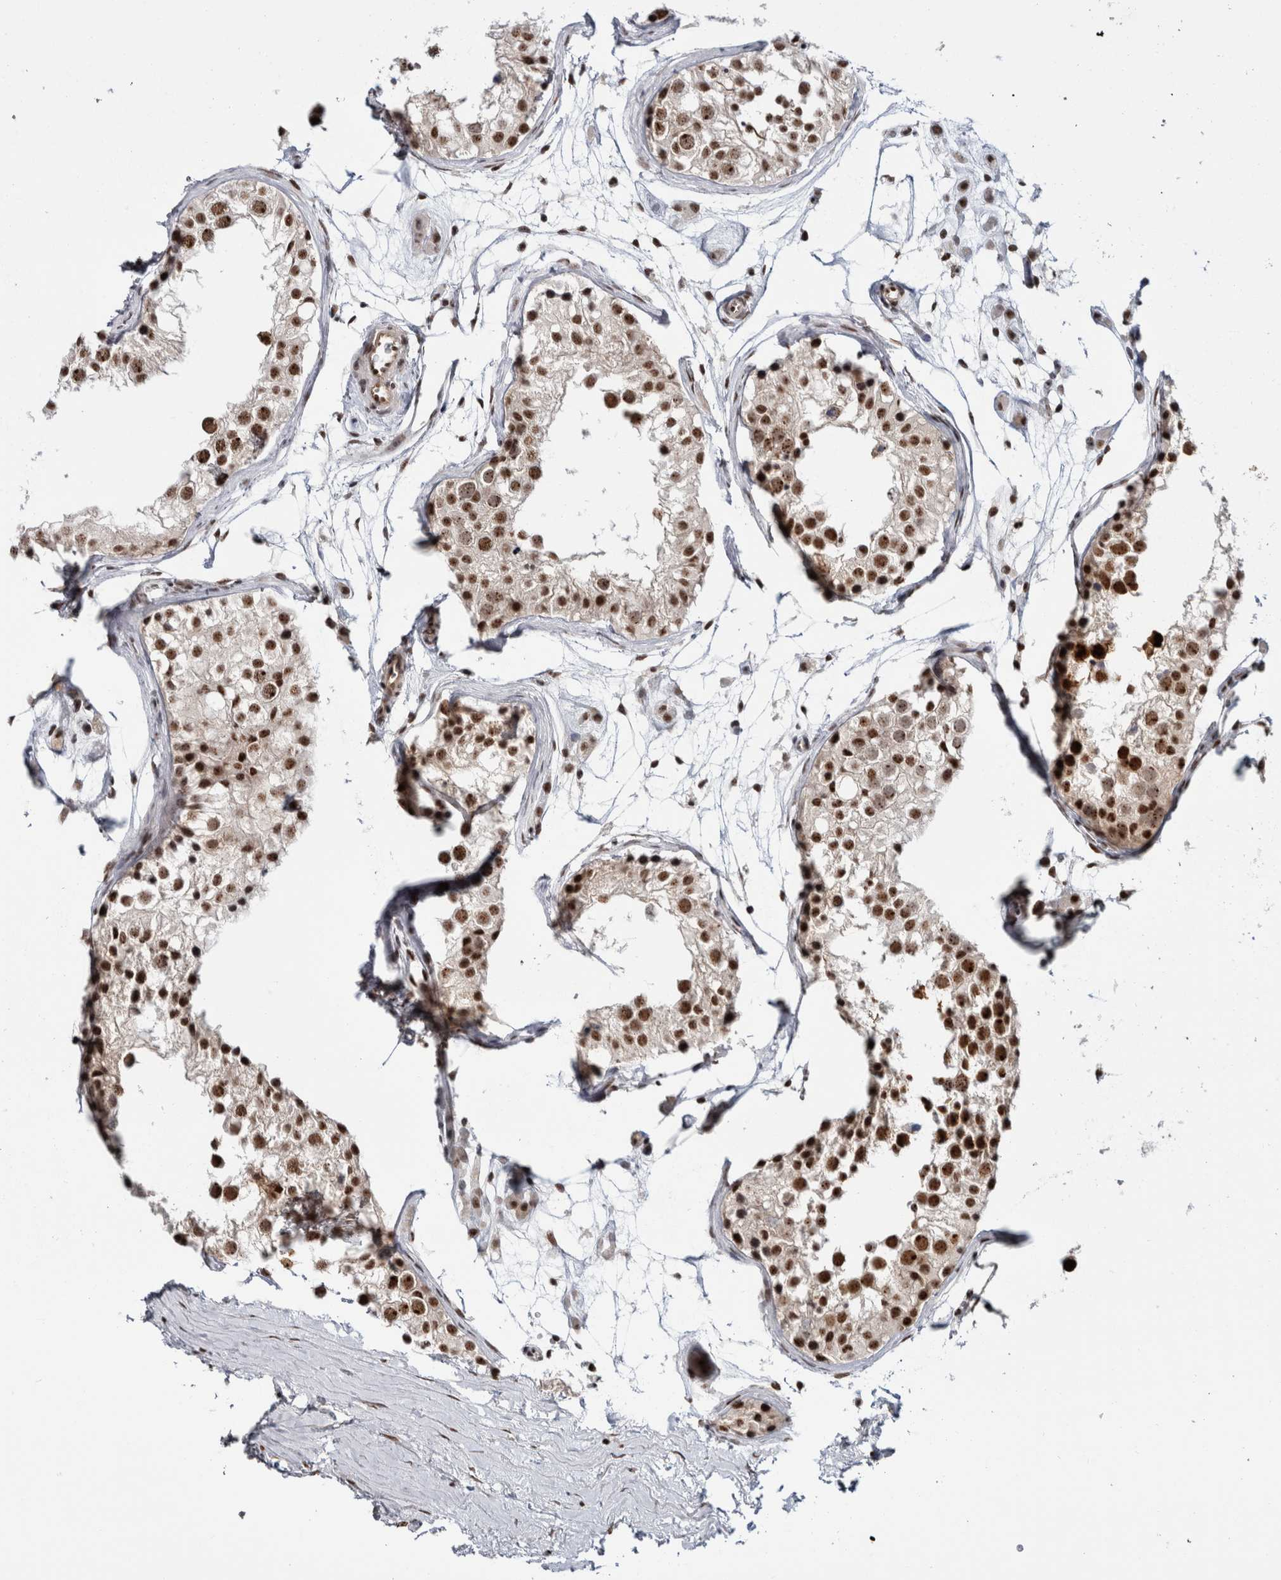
{"staining": {"intensity": "moderate", "quantity": ">75%", "location": "nuclear"}, "tissue": "testis", "cell_type": "Cells in seminiferous ducts", "image_type": "normal", "snomed": [{"axis": "morphology", "description": "Normal tissue, NOS"}, {"axis": "morphology", "description": "Adenocarcinoma, metastatic, NOS"}, {"axis": "topography", "description": "Testis"}], "caption": "Testis stained with a protein marker shows moderate staining in cells in seminiferous ducts.", "gene": "MKNK1", "patient": {"sex": "male", "age": 26}}